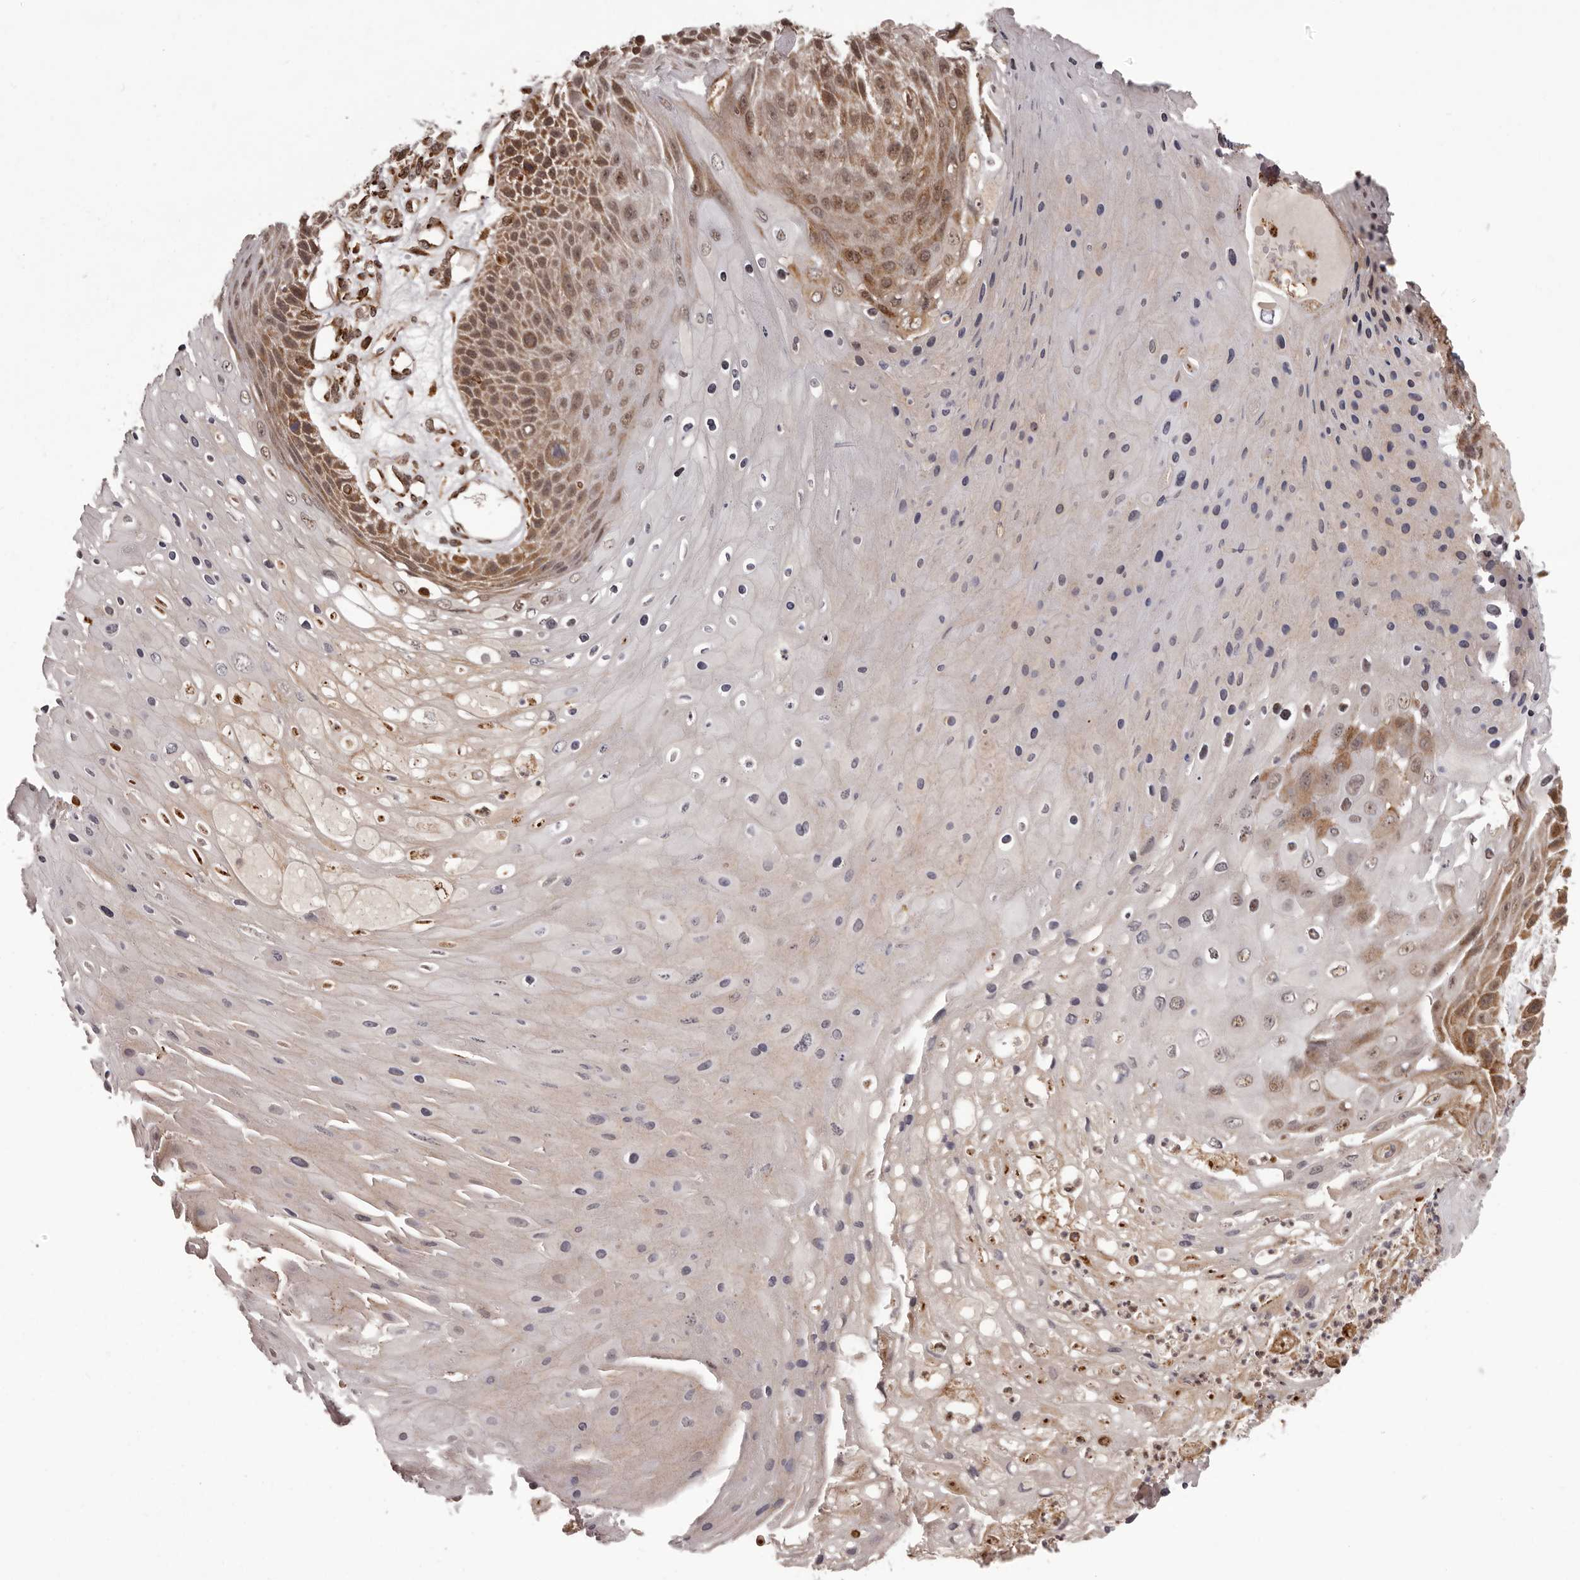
{"staining": {"intensity": "moderate", "quantity": ">75%", "location": "cytoplasmic/membranous,nuclear"}, "tissue": "skin cancer", "cell_type": "Tumor cells", "image_type": "cancer", "snomed": [{"axis": "morphology", "description": "Squamous cell carcinoma, NOS"}, {"axis": "topography", "description": "Skin"}], "caption": "There is medium levels of moderate cytoplasmic/membranous and nuclear positivity in tumor cells of squamous cell carcinoma (skin), as demonstrated by immunohistochemical staining (brown color).", "gene": "IL32", "patient": {"sex": "female", "age": 88}}